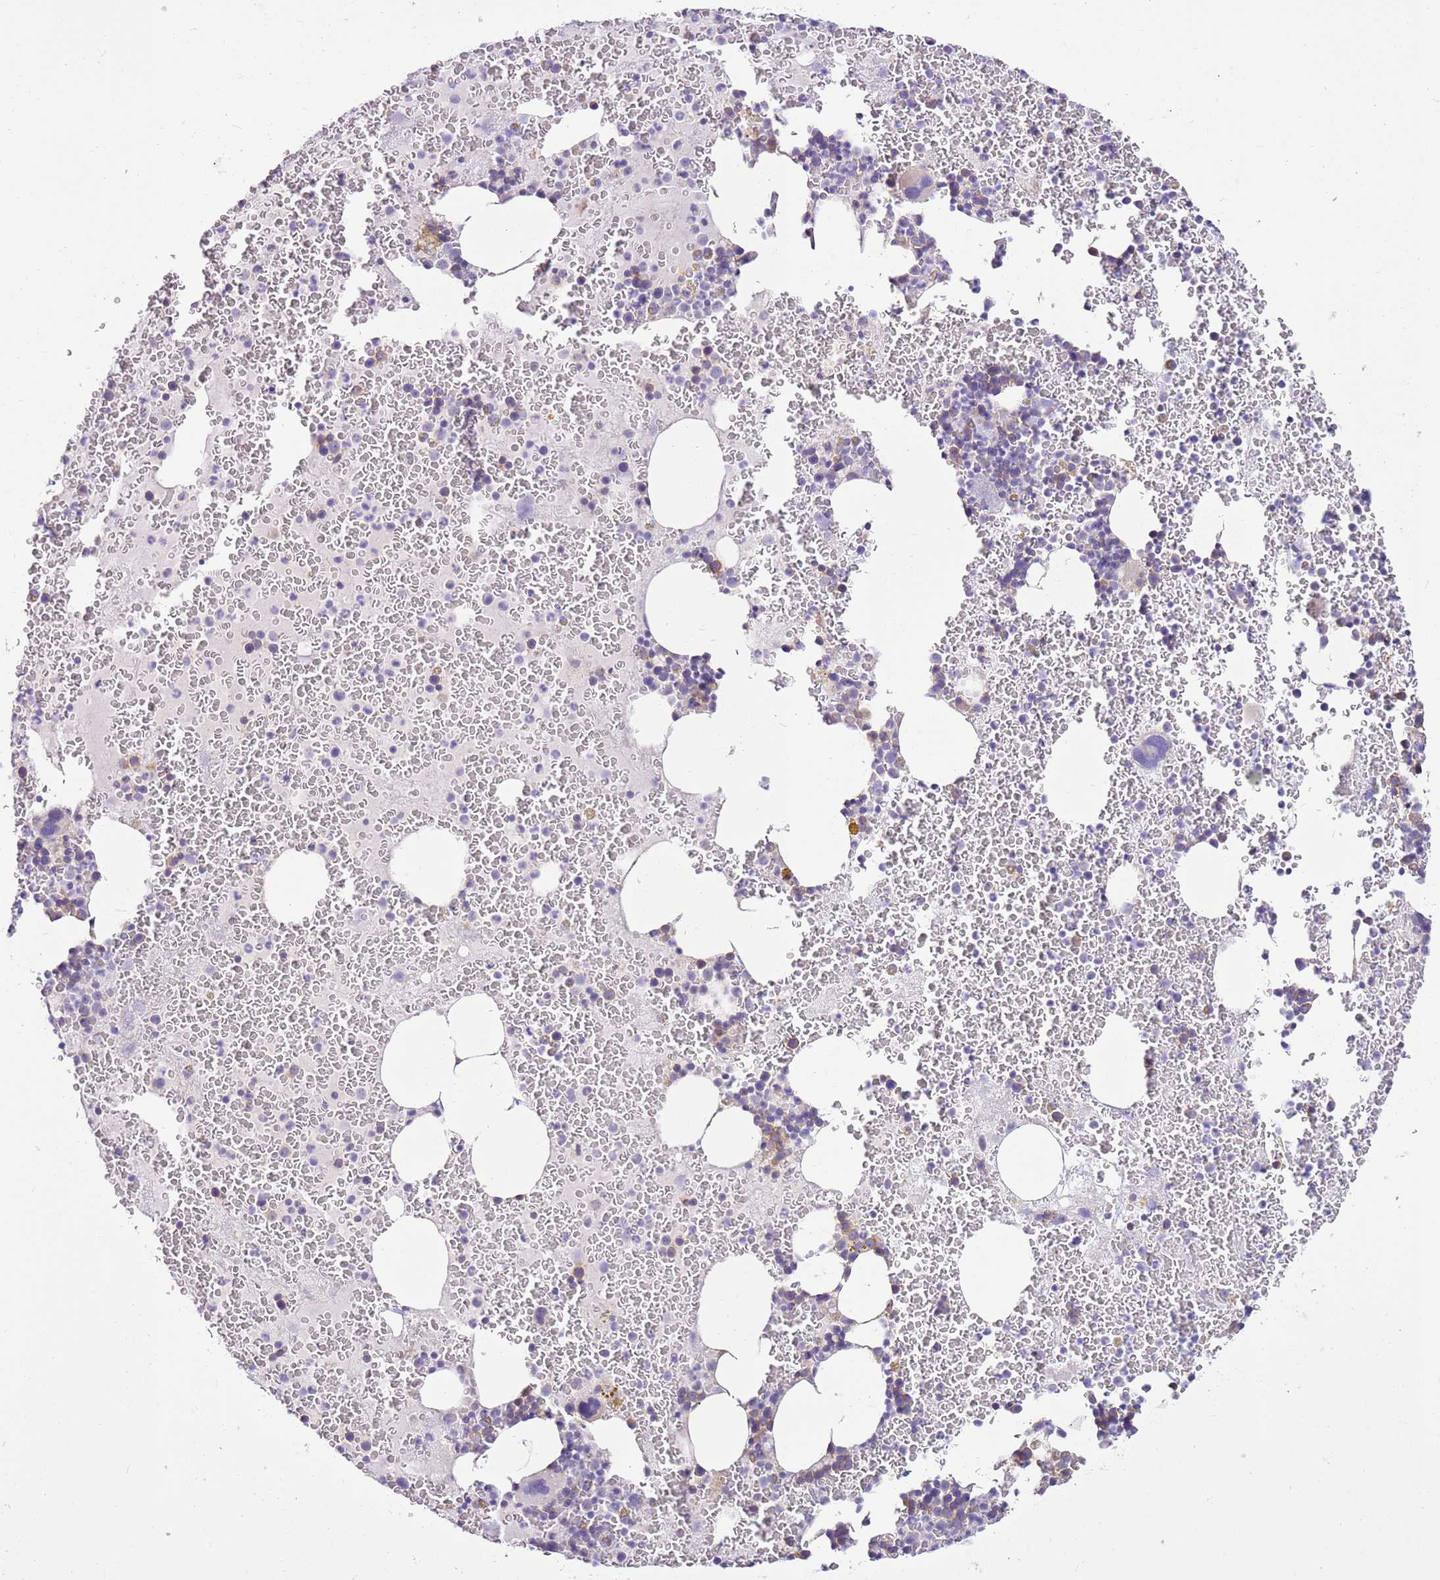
{"staining": {"intensity": "negative", "quantity": "none", "location": "none"}, "tissue": "bone marrow", "cell_type": "Hematopoietic cells", "image_type": "normal", "snomed": [{"axis": "morphology", "description": "Normal tissue, NOS"}, {"axis": "topography", "description": "Bone marrow"}], "caption": "High power microscopy photomicrograph of an immunohistochemistry micrograph of unremarkable bone marrow, revealing no significant expression in hematopoietic cells.", "gene": "SLC38A5", "patient": {"sex": "male", "age": 26}}